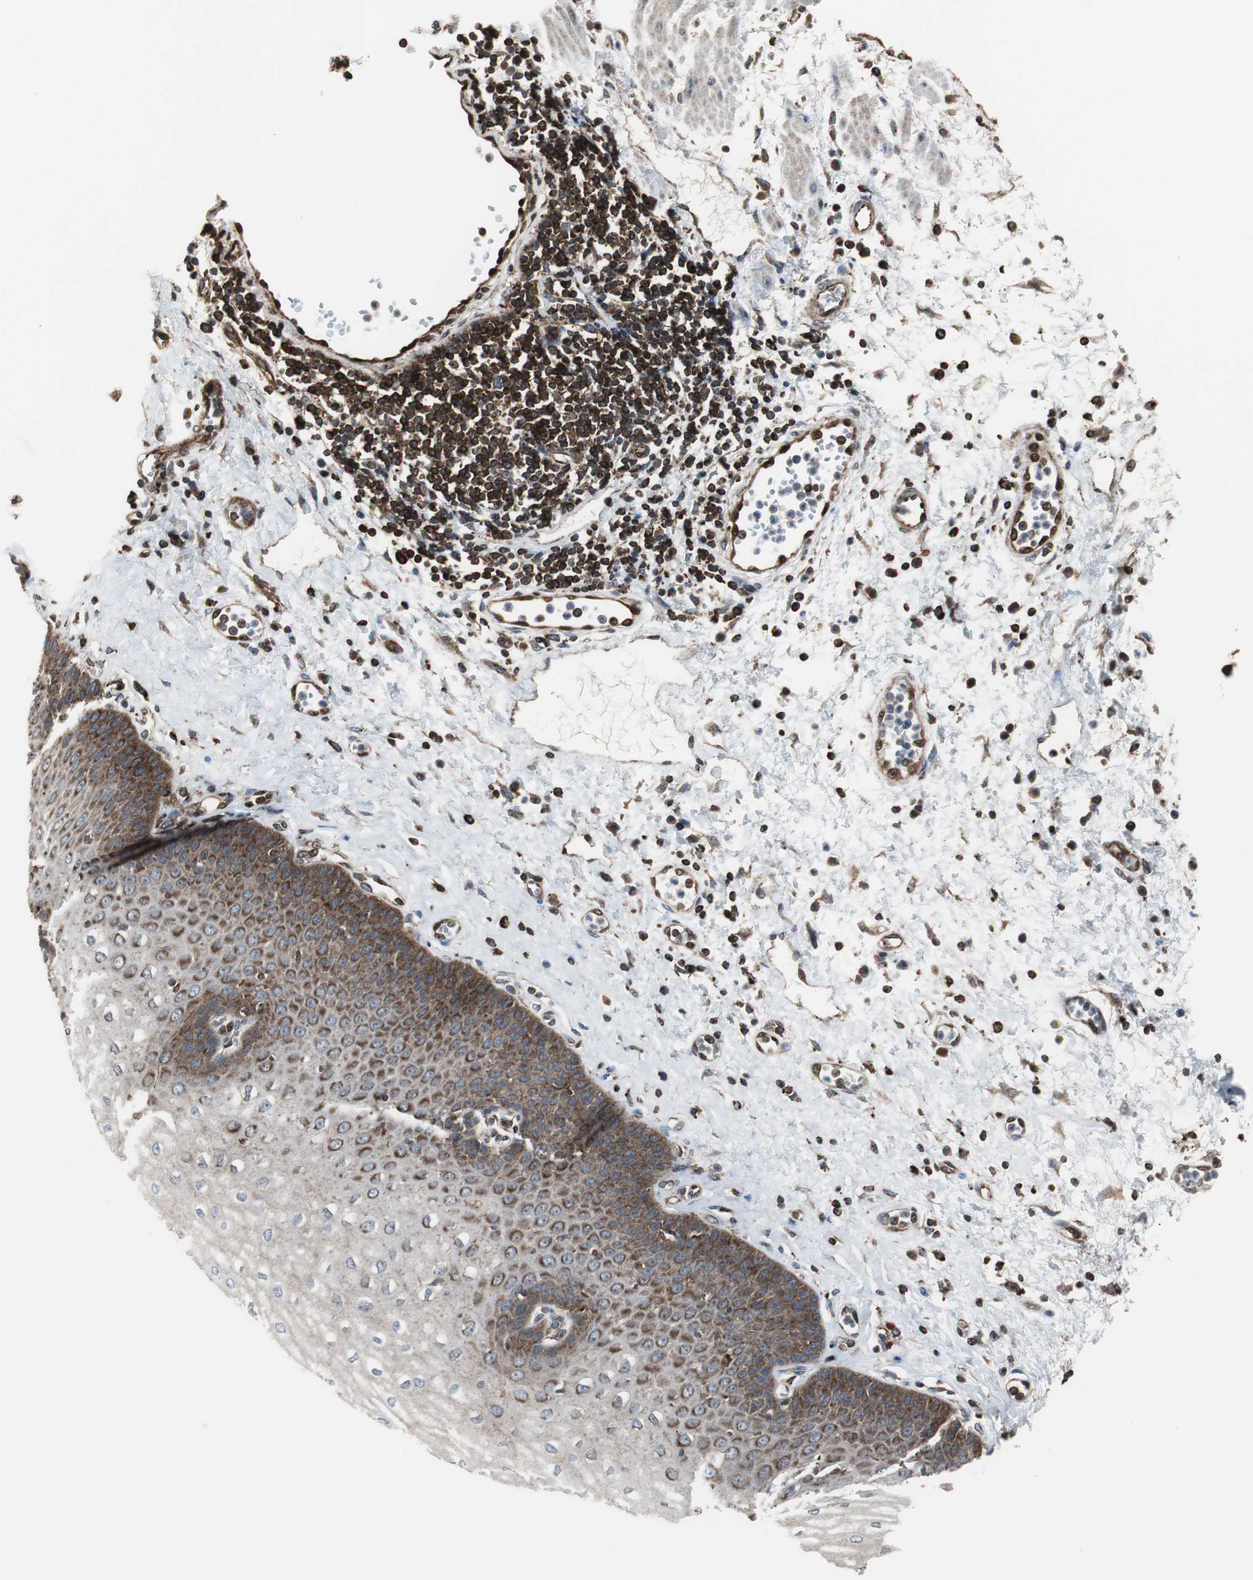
{"staining": {"intensity": "moderate", "quantity": "25%-75%", "location": "cytoplasmic/membranous"}, "tissue": "esophagus", "cell_type": "Squamous epithelial cells", "image_type": "normal", "snomed": [{"axis": "morphology", "description": "Normal tissue, NOS"}, {"axis": "morphology", "description": "Squamous cell carcinoma, NOS"}, {"axis": "topography", "description": "Esophagus"}], "caption": "Protein expression analysis of normal esophagus exhibits moderate cytoplasmic/membranous staining in approximately 25%-75% of squamous epithelial cells. Immunohistochemistry (ihc) stains the protein in brown and the nuclei are stained blue.", "gene": "RELA", "patient": {"sex": "male", "age": 65}}